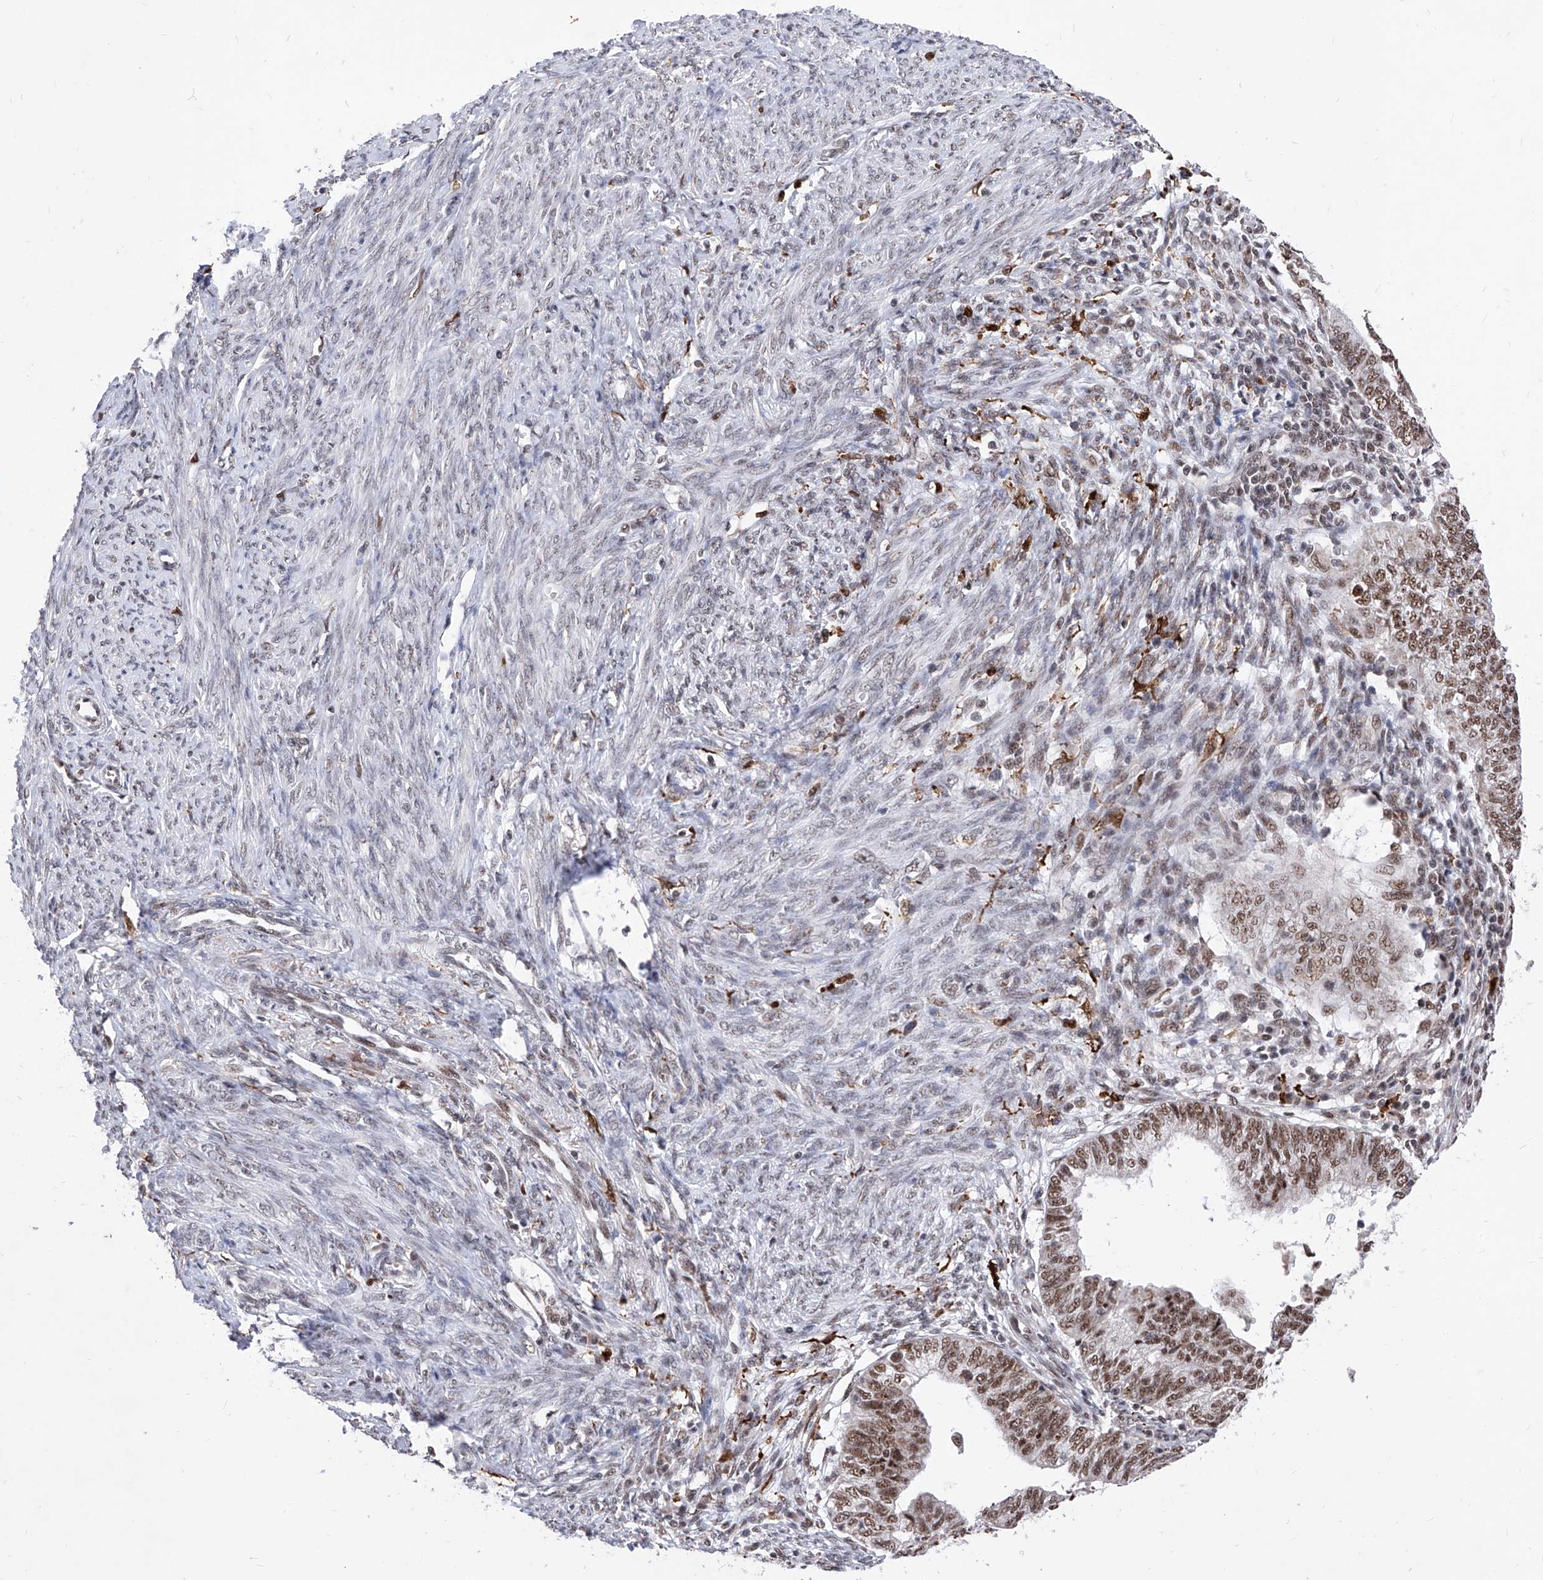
{"staining": {"intensity": "moderate", "quantity": ">75%", "location": "nuclear"}, "tissue": "endometrial cancer", "cell_type": "Tumor cells", "image_type": "cancer", "snomed": [{"axis": "morphology", "description": "Adenocarcinoma, NOS"}, {"axis": "topography", "description": "Uterus"}], "caption": "This micrograph demonstrates adenocarcinoma (endometrial) stained with immunohistochemistry to label a protein in brown. The nuclear of tumor cells show moderate positivity for the protein. Nuclei are counter-stained blue.", "gene": "PHF5A", "patient": {"sex": "female", "age": 77}}